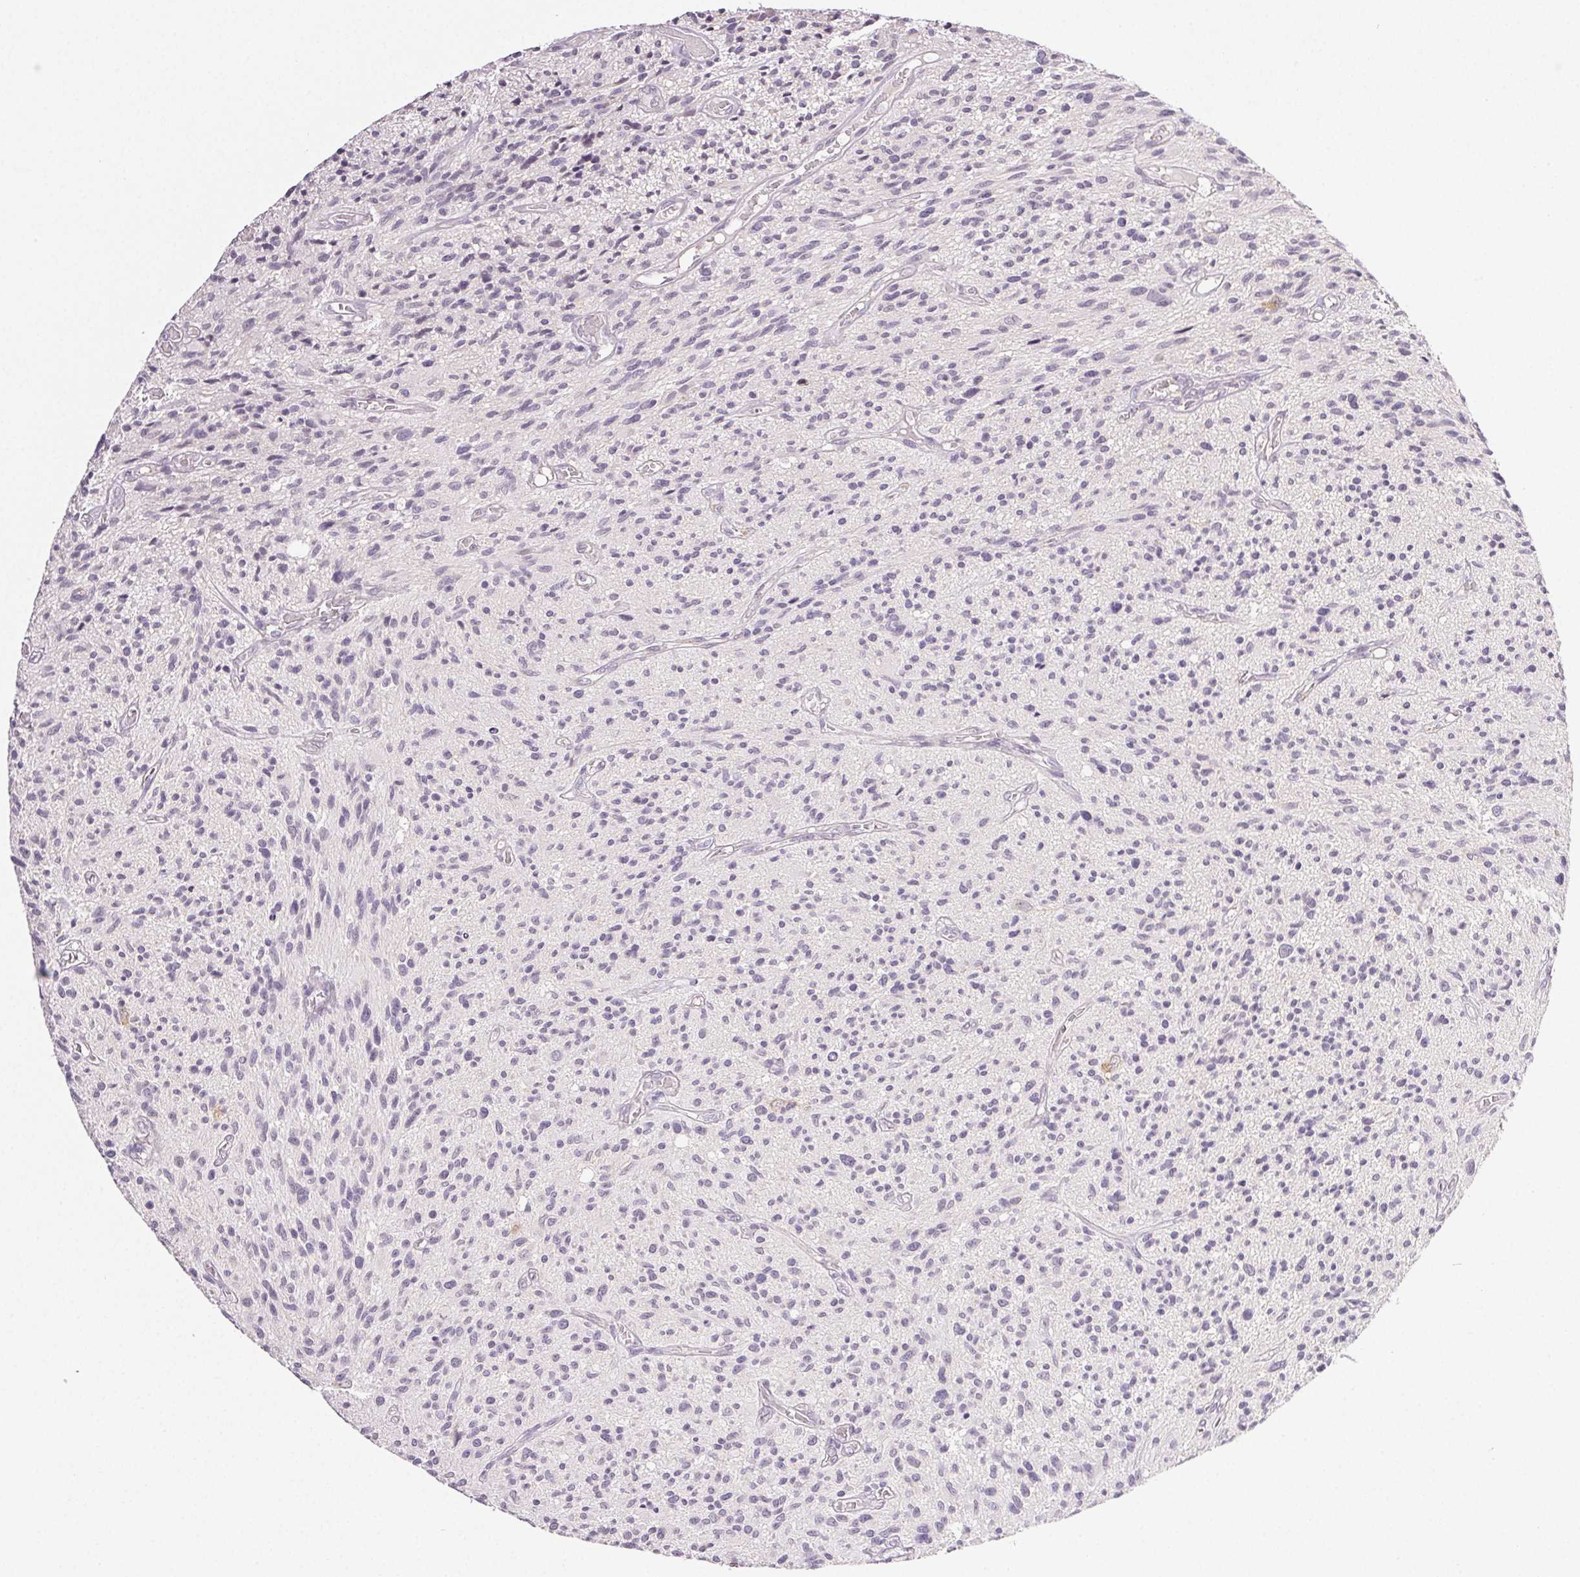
{"staining": {"intensity": "negative", "quantity": "none", "location": "none"}, "tissue": "glioma", "cell_type": "Tumor cells", "image_type": "cancer", "snomed": [{"axis": "morphology", "description": "Glioma, malignant, High grade"}, {"axis": "topography", "description": "Brain"}], "caption": "Immunohistochemistry (IHC) of human glioma demonstrates no staining in tumor cells.", "gene": "PLCB1", "patient": {"sex": "male", "age": 75}}